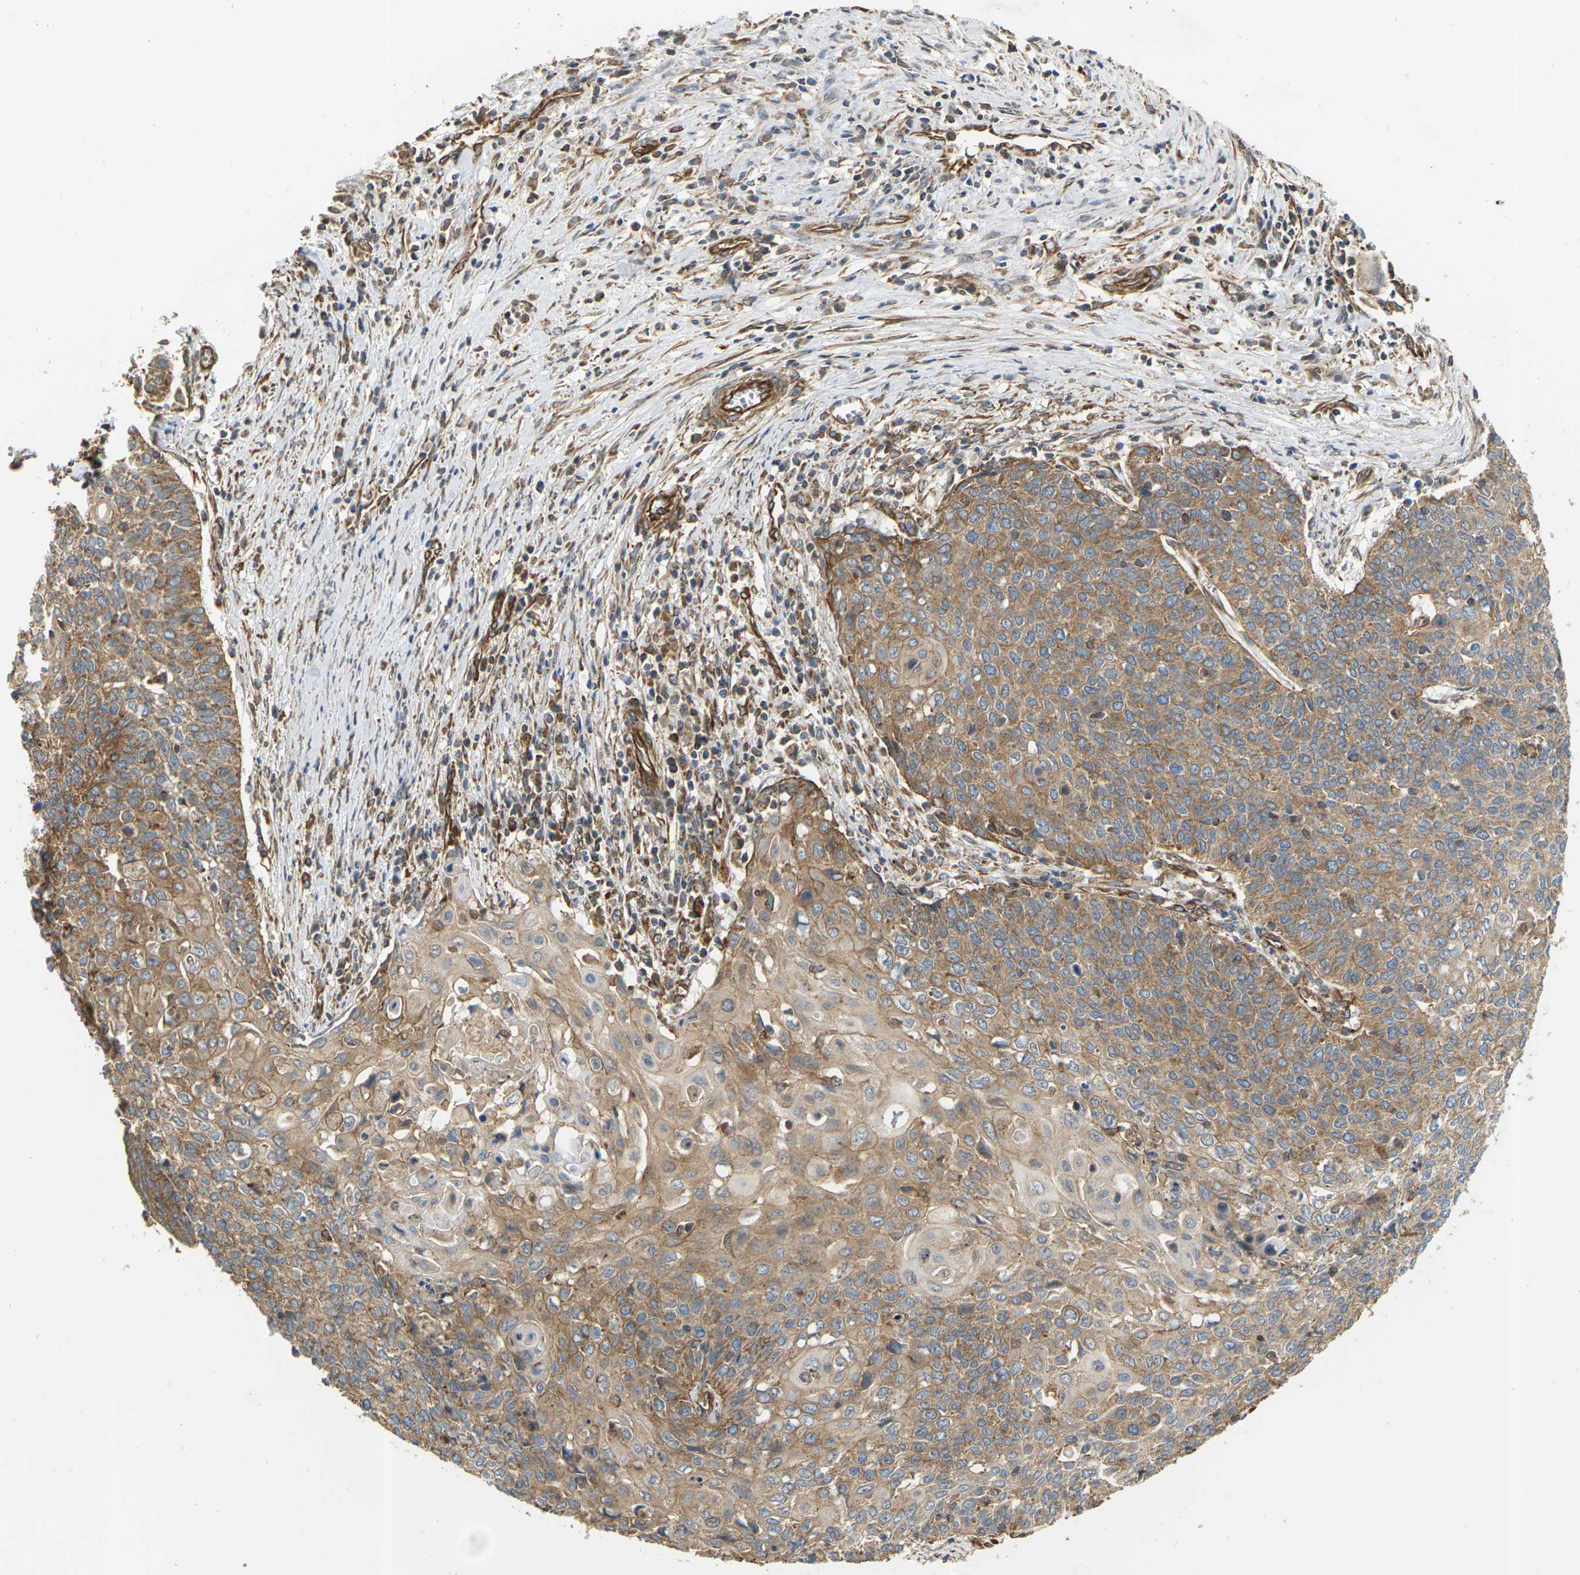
{"staining": {"intensity": "moderate", "quantity": ">75%", "location": "cytoplasmic/membranous"}, "tissue": "cervical cancer", "cell_type": "Tumor cells", "image_type": "cancer", "snomed": [{"axis": "morphology", "description": "Squamous cell carcinoma, NOS"}, {"axis": "topography", "description": "Cervix"}], "caption": "IHC staining of squamous cell carcinoma (cervical), which reveals medium levels of moderate cytoplasmic/membranous expression in approximately >75% of tumor cells indicating moderate cytoplasmic/membranous protein expression. The staining was performed using DAB (brown) for protein detection and nuclei were counterstained in hematoxylin (blue).", "gene": "PCDHB4", "patient": {"sex": "female", "age": 39}}